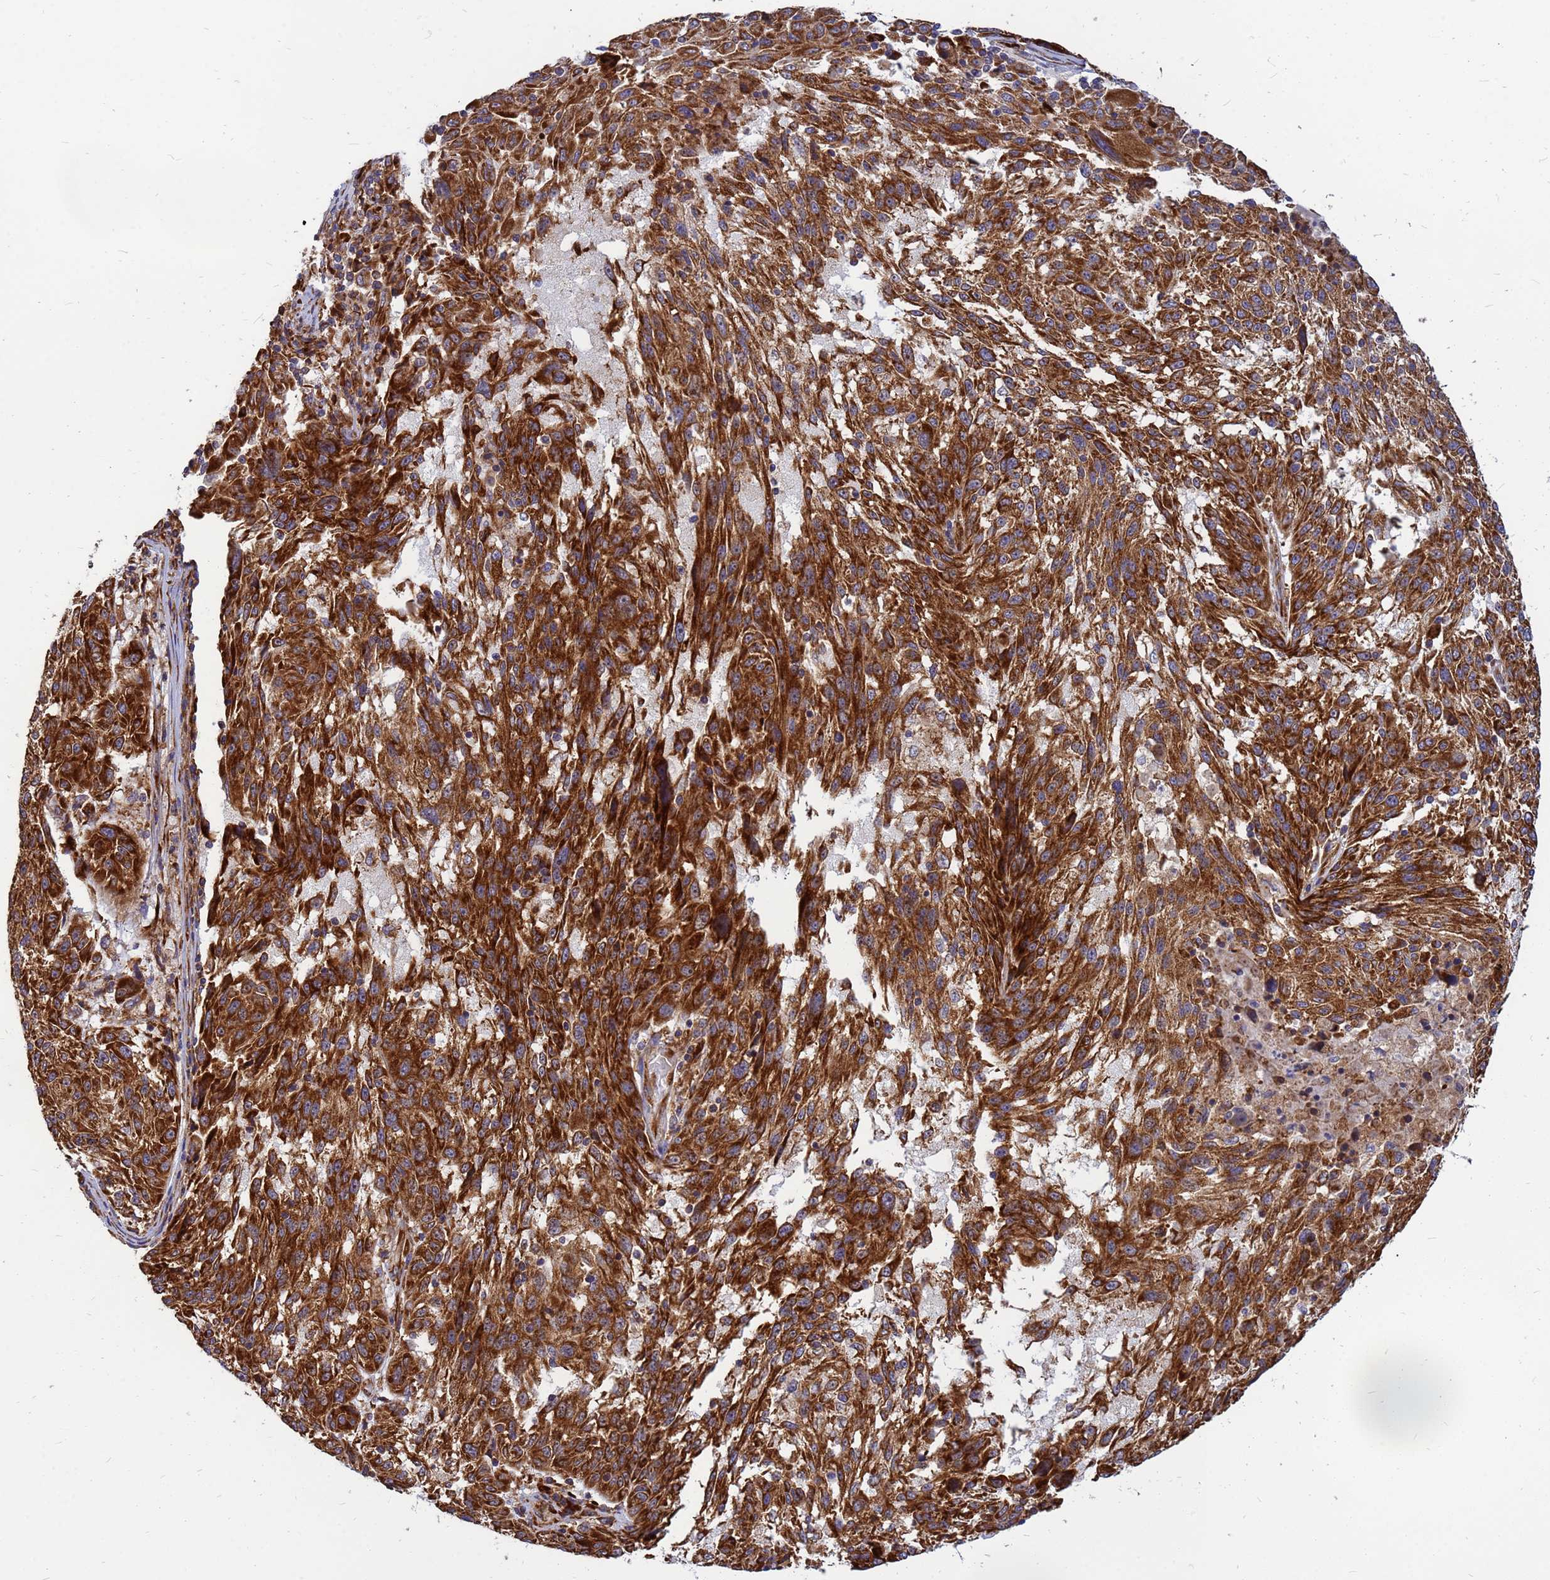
{"staining": {"intensity": "strong", "quantity": ">75%", "location": "cytoplasmic/membranous"}, "tissue": "melanoma", "cell_type": "Tumor cells", "image_type": "cancer", "snomed": [{"axis": "morphology", "description": "Malignant melanoma, NOS"}, {"axis": "topography", "description": "Skin"}], "caption": "Tumor cells show high levels of strong cytoplasmic/membranous expression in about >75% of cells in melanoma.", "gene": "RPL8", "patient": {"sex": "male", "age": 53}}